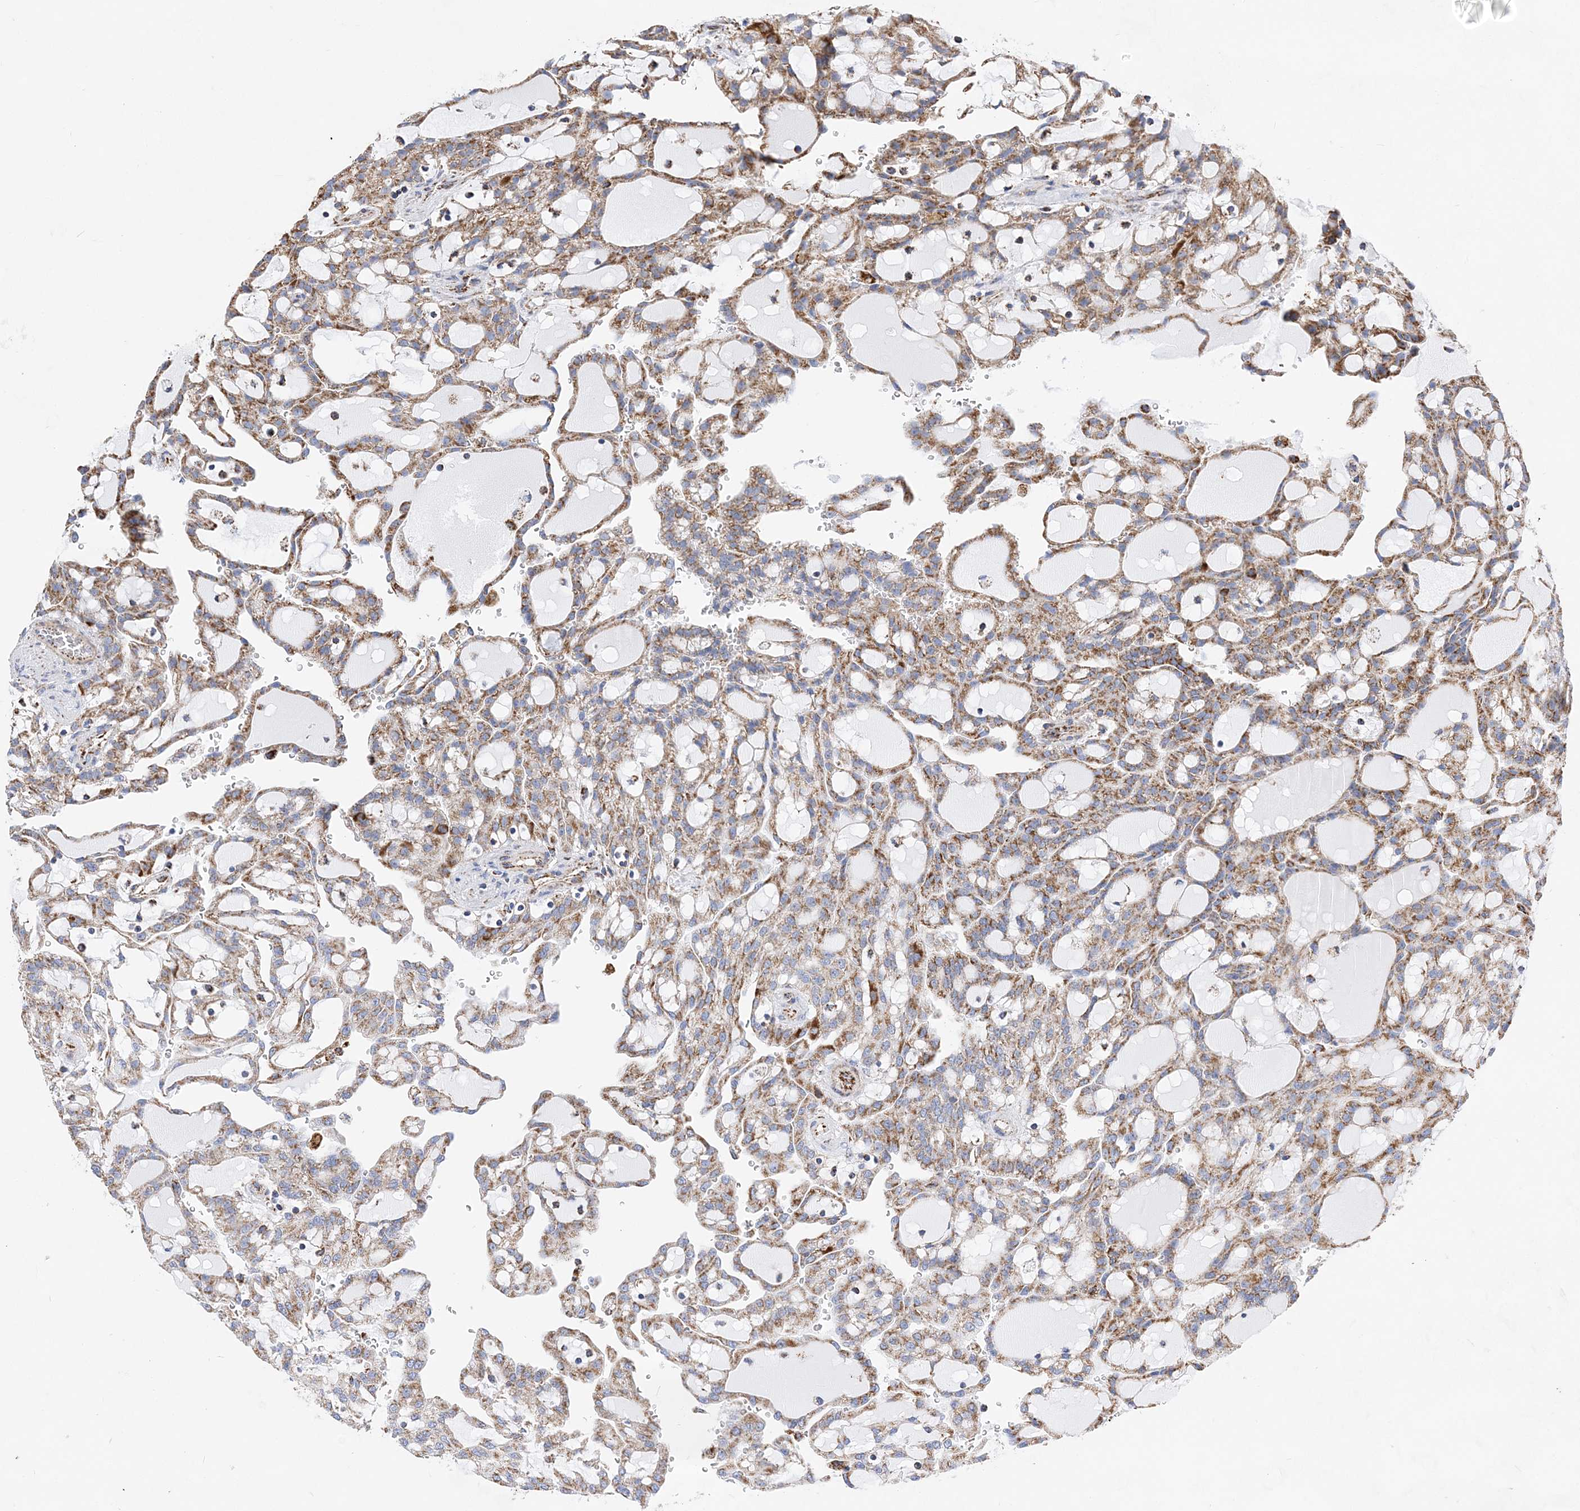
{"staining": {"intensity": "moderate", "quantity": ">75%", "location": "cytoplasmic/membranous"}, "tissue": "renal cancer", "cell_type": "Tumor cells", "image_type": "cancer", "snomed": [{"axis": "morphology", "description": "Adenocarcinoma, NOS"}, {"axis": "topography", "description": "Kidney"}], "caption": "The micrograph exhibits immunohistochemical staining of renal cancer. There is moderate cytoplasmic/membranous expression is appreciated in approximately >75% of tumor cells. (IHC, brightfield microscopy, high magnification).", "gene": "ACOT9", "patient": {"sex": "male", "age": 63}}